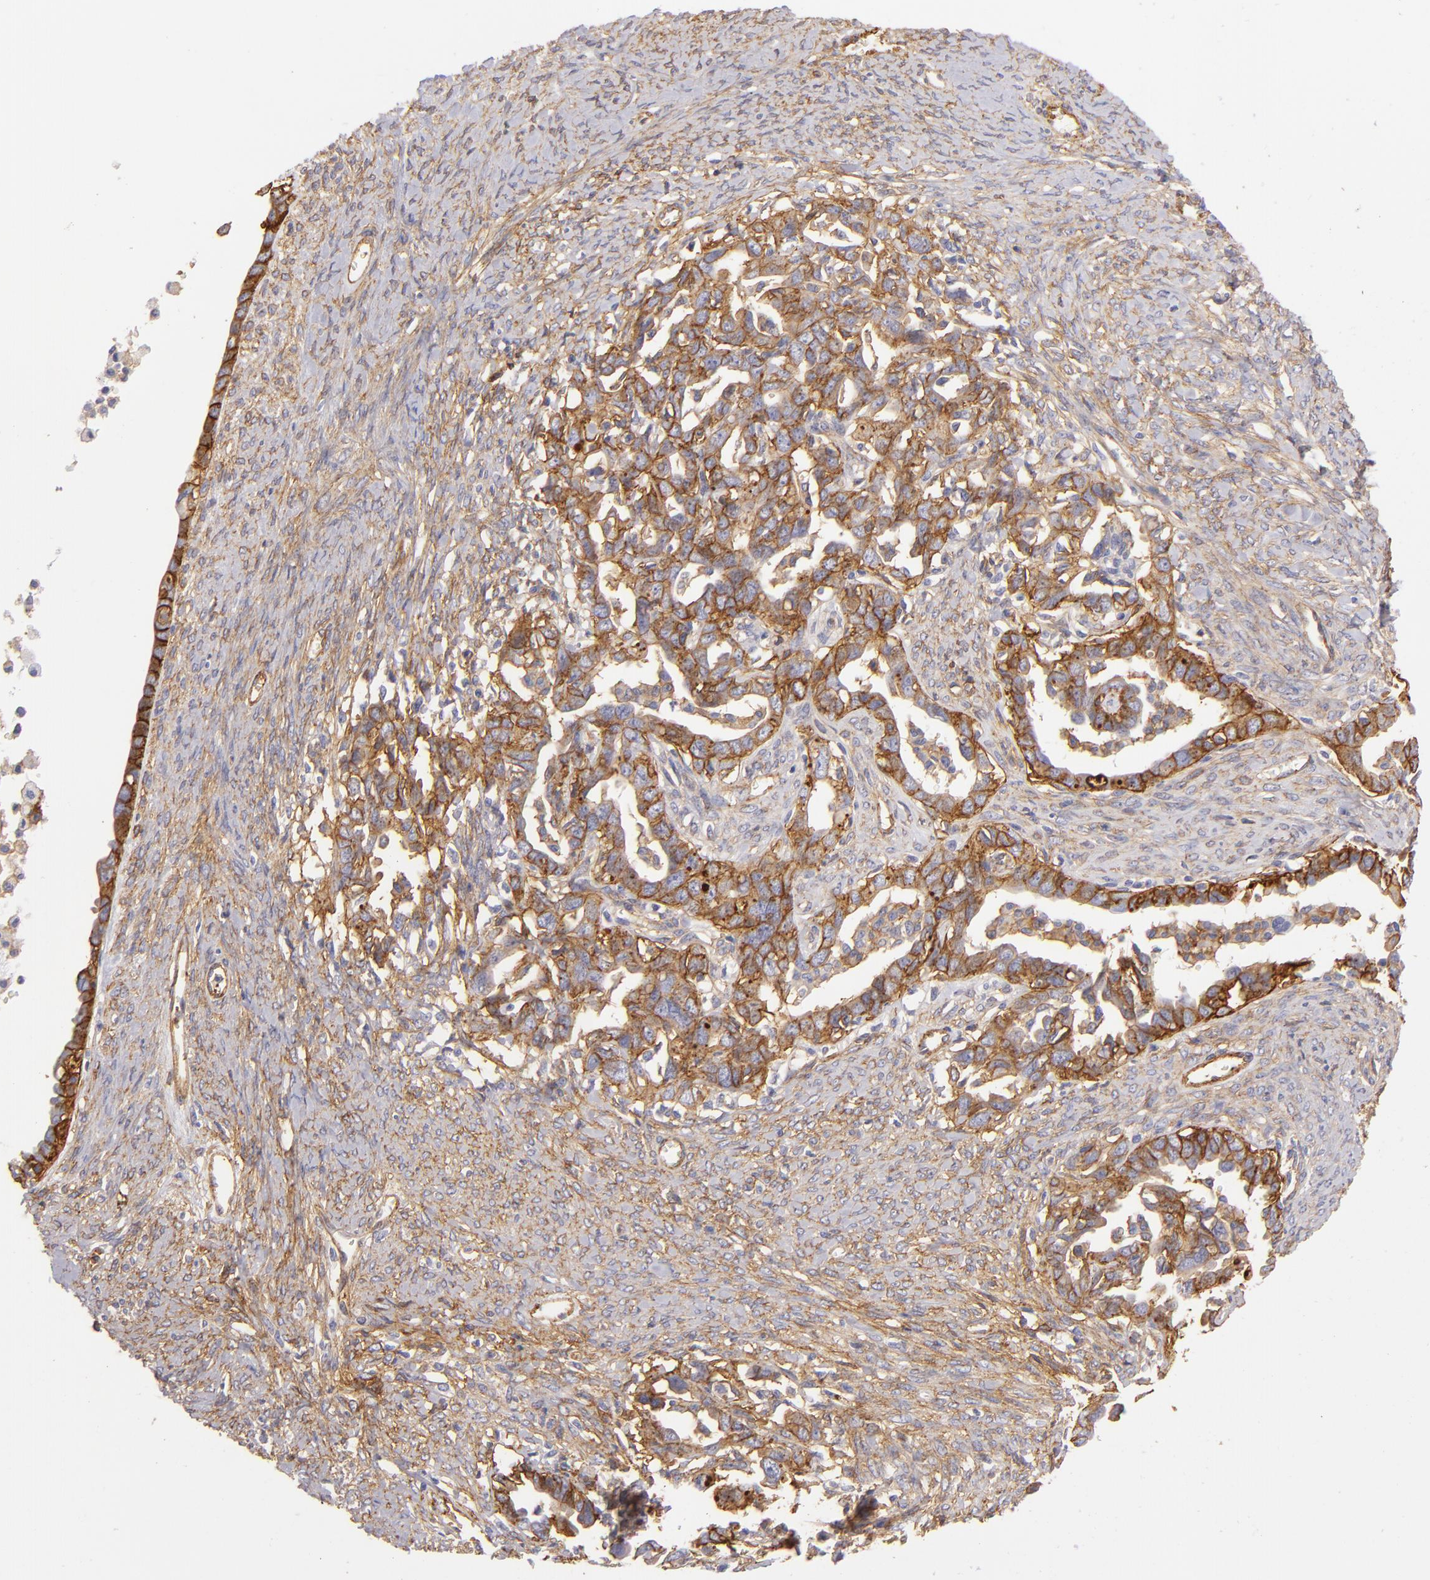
{"staining": {"intensity": "moderate", "quantity": ">75%", "location": "cytoplasmic/membranous"}, "tissue": "ovarian cancer", "cell_type": "Tumor cells", "image_type": "cancer", "snomed": [{"axis": "morphology", "description": "Cystadenocarcinoma, serous, NOS"}, {"axis": "topography", "description": "Ovary"}], "caption": "The image reveals immunohistochemical staining of ovarian cancer. There is moderate cytoplasmic/membranous staining is identified in about >75% of tumor cells.", "gene": "CD151", "patient": {"sex": "female", "age": 69}}